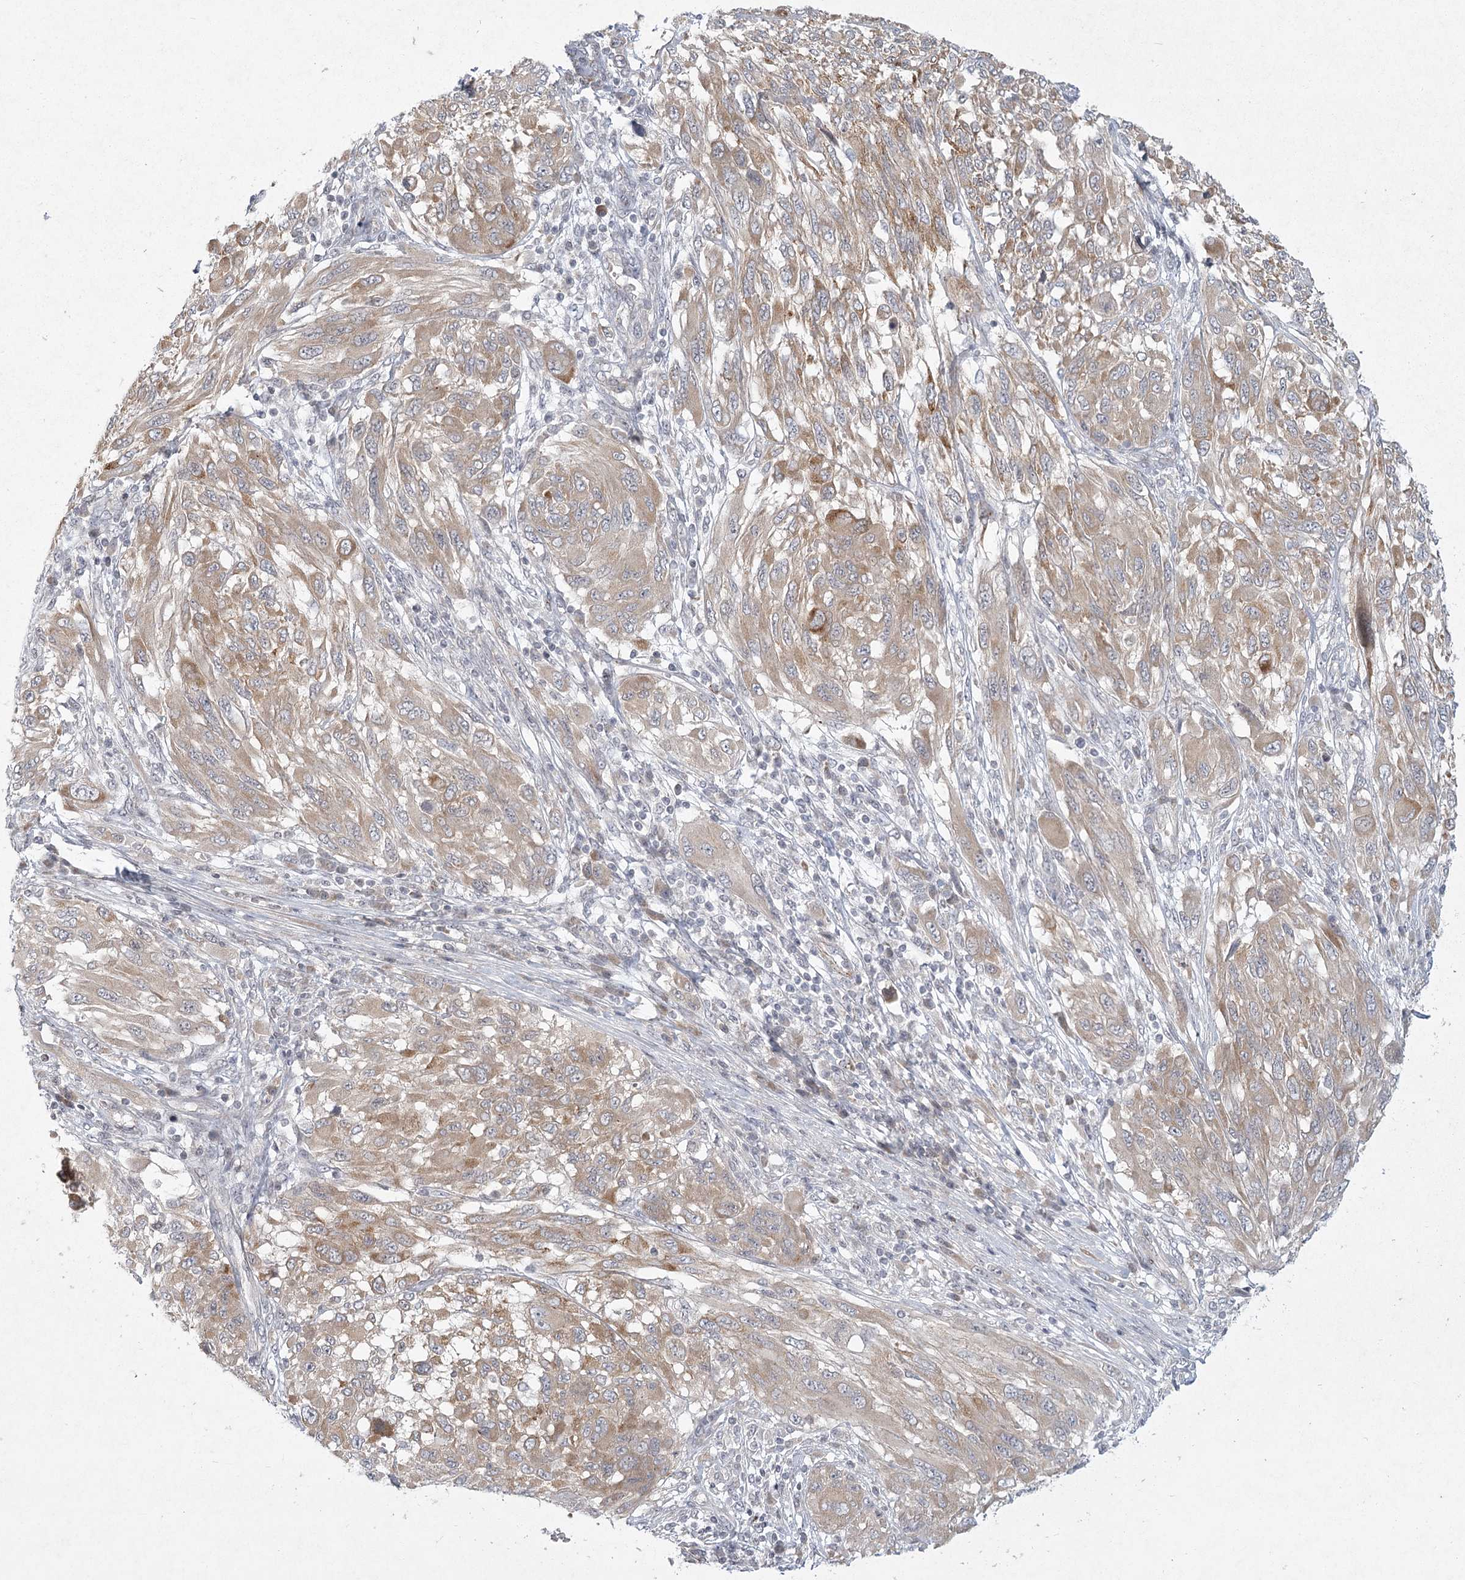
{"staining": {"intensity": "weak", "quantity": ">75%", "location": "cytoplasmic/membranous"}, "tissue": "melanoma", "cell_type": "Tumor cells", "image_type": "cancer", "snomed": [{"axis": "morphology", "description": "Malignant melanoma, NOS"}, {"axis": "topography", "description": "Skin"}], "caption": "Approximately >75% of tumor cells in melanoma reveal weak cytoplasmic/membranous protein positivity as visualized by brown immunohistochemical staining.", "gene": "MEPE", "patient": {"sex": "female", "age": 91}}